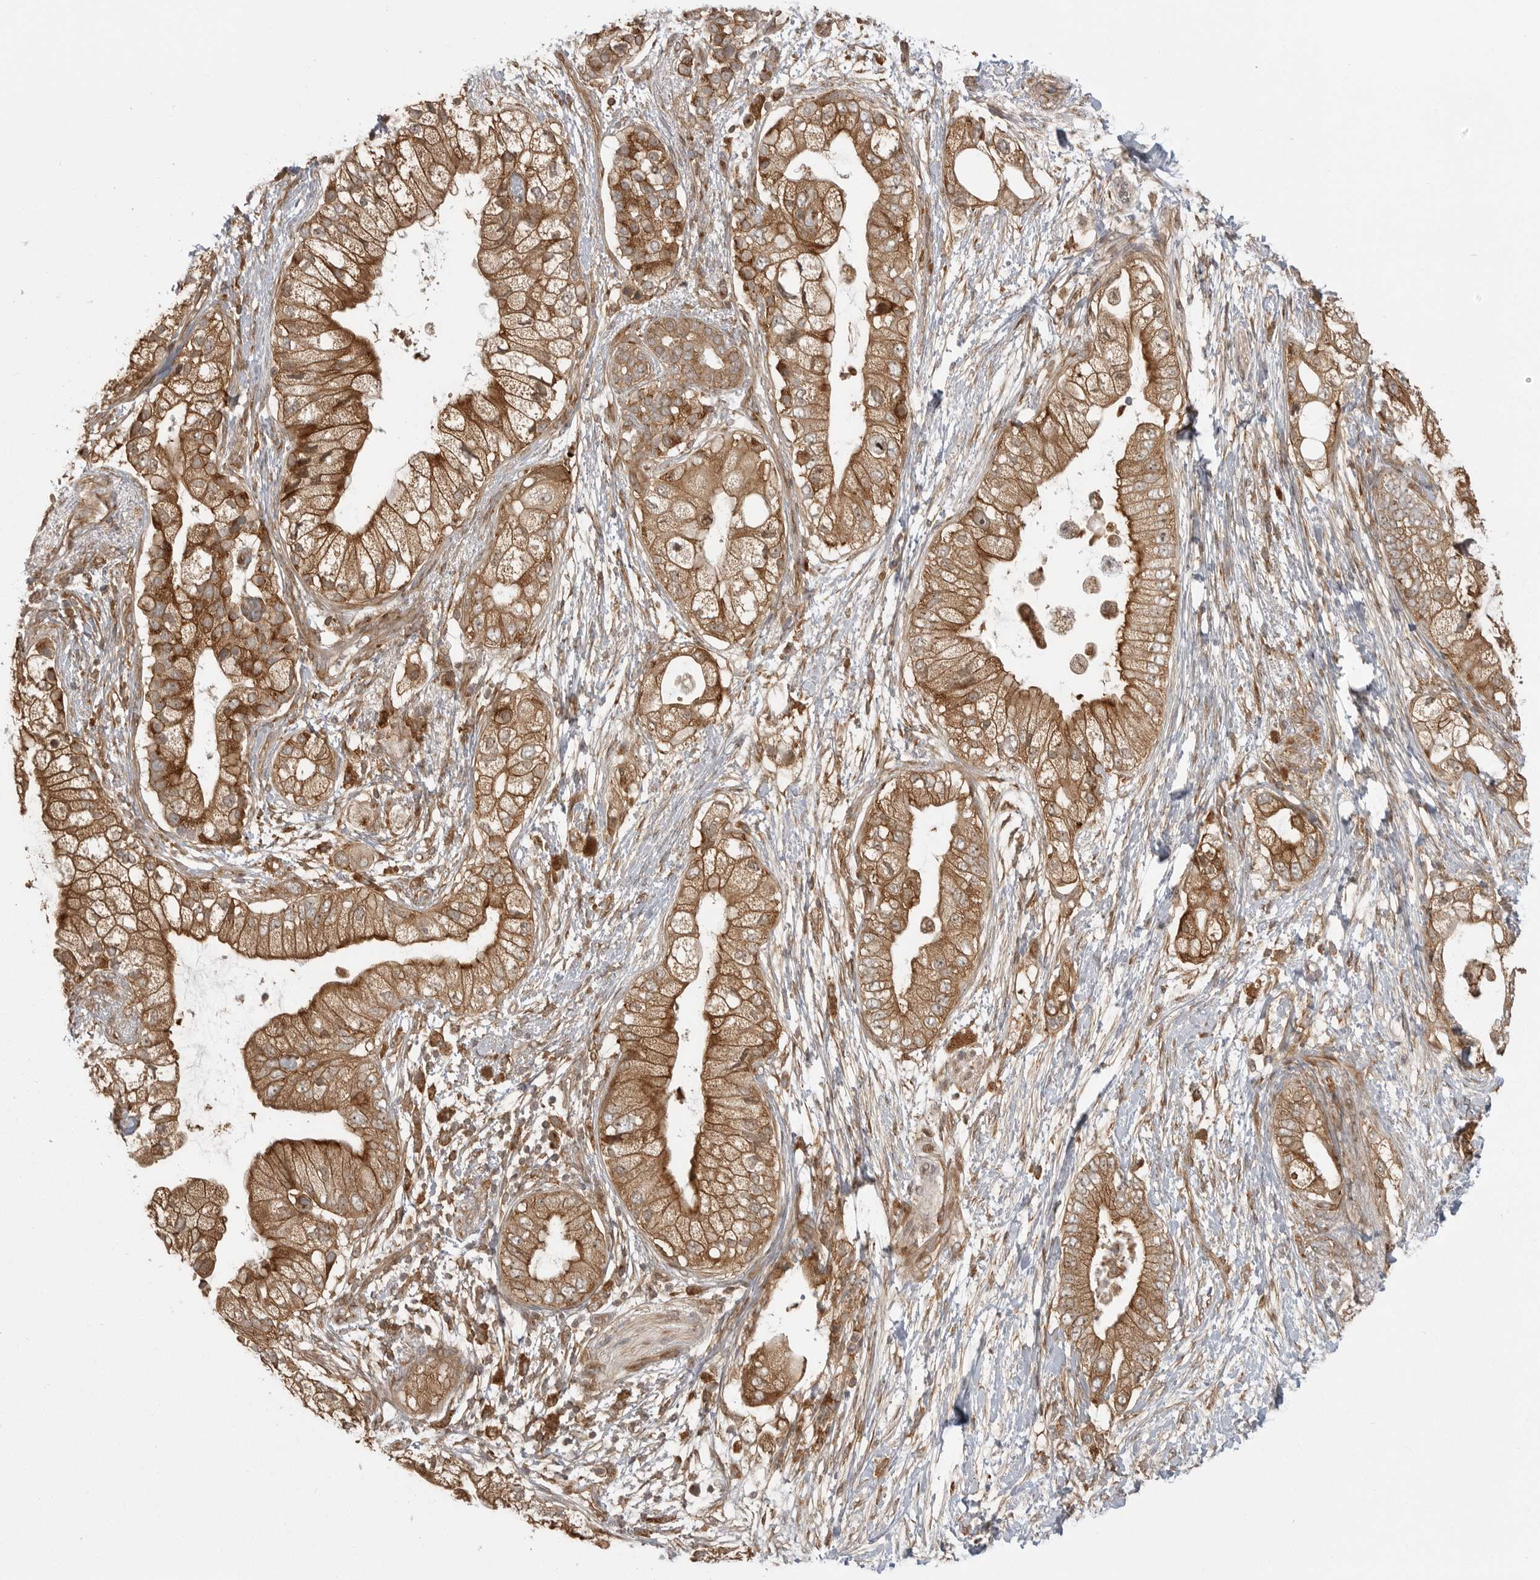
{"staining": {"intensity": "moderate", "quantity": ">75%", "location": "cytoplasmic/membranous"}, "tissue": "pancreatic cancer", "cell_type": "Tumor cells", "image_type": "cancer", "snomed": [{"axis": "morphology", "description": "Adenocarcinoma, NOS"}, {"axis": "topography", "description": "Pancreas"}], "caption": "Immunohistochemical staining of human pancreatic adenocarcinoma shows moderate cytoplasmic/membranous protein staining in about >75% of tumor cells. The staining was performed using DAB (3,3'-diaminobenzidine), with brown indicating positive protein expression. Nuclei are stained blue with hematoxylin.", "gene": "FAT3", "patient": {"sex": "male", "age": 53}}